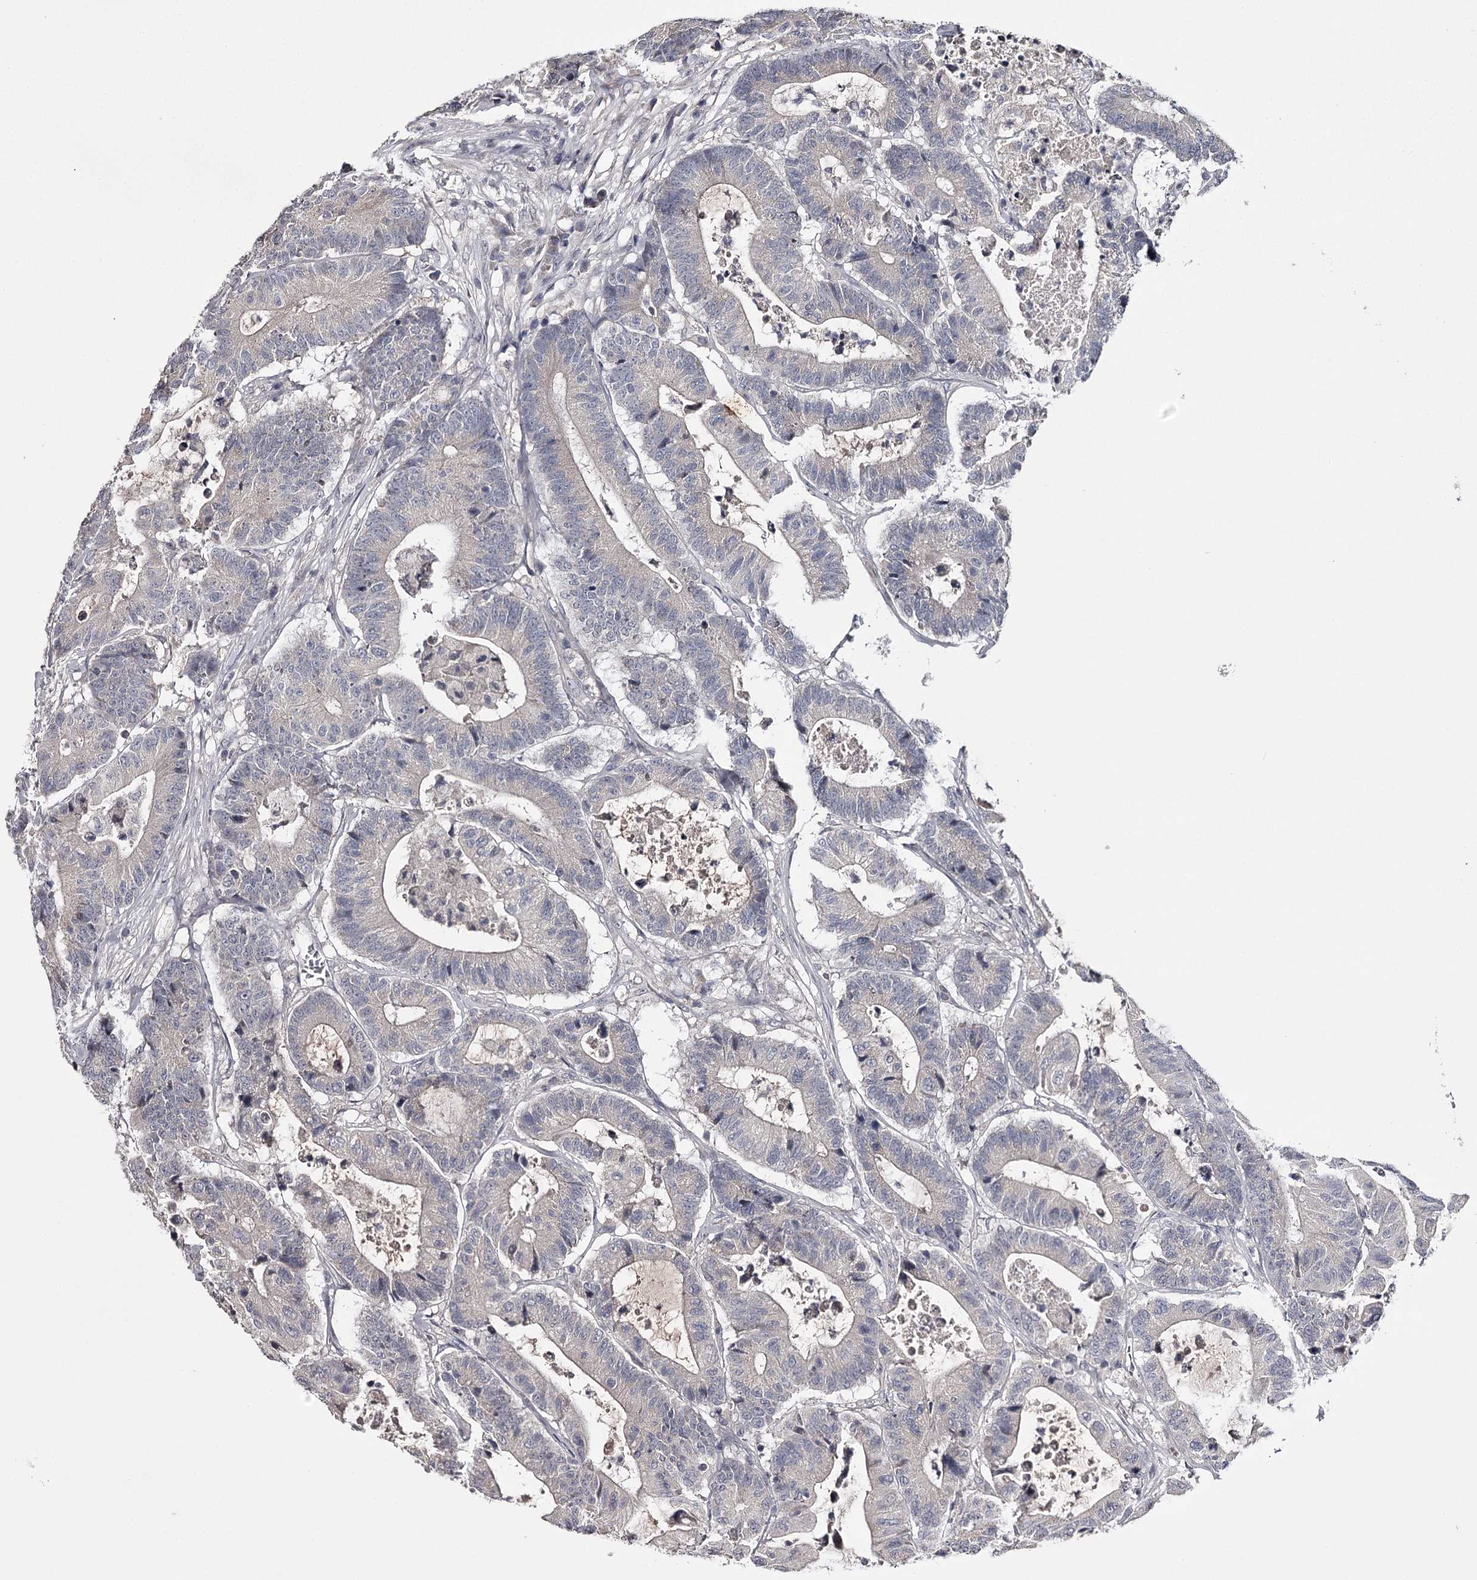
{"staining": {"intensity": "negative", "quantity": "none", "location": "none"}, "tissue": "colorectal cancer", "cell_type": "Tumor cells", "image_type": "cancer", "snomed": [{"axis": "morphology", "description": "Adenocarcinoma, NOS"}, {"axis": "topography", "description": "Colon"}], "caption": "Immunohistochemistry micrograph of colorectal cancer stained for a protein (brown), which exhibits no expression in tumor cells. Brightfield microscopy of immunohistochemistry stained with DAB (brown) and hematoxylin (blue), captured at high magnification.", "gene": "PRM2", "patient": {"sex": "female", "age": 84}}